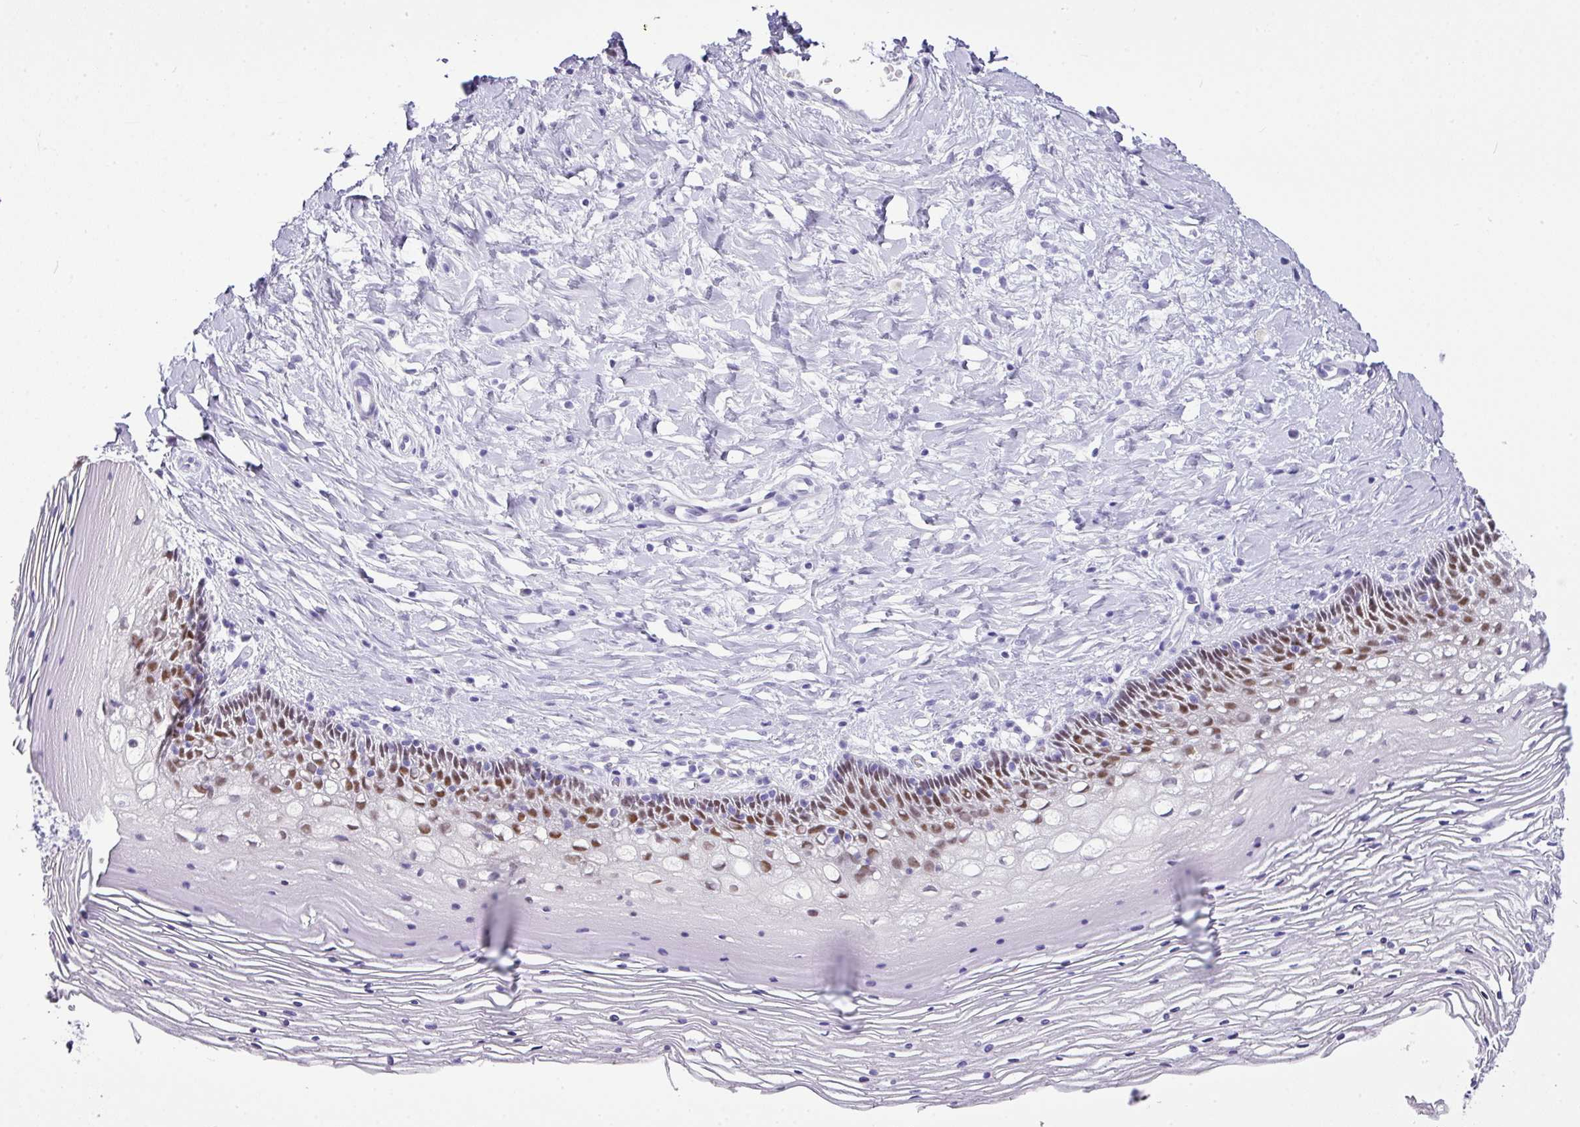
{"staining": {"intensity": "negative", "quantity": "none", "location": "none"}, "tissue": "cervix", "cell_type": "Glandular cells", "image_type": "normal", "snomed": [{"axis": "morphology", "description": "Normal tissue, NOS"}, {"axis": "topography", "description": "Cervix"}], "caption": "The immunohistochemistry histopathology image has no significant expression in glandular cells of cervix. (DAB immunohistochemistry (IHC), high magnification).", "gene": "BCL11A", "patient": {"sex": "female", "age": 36}}